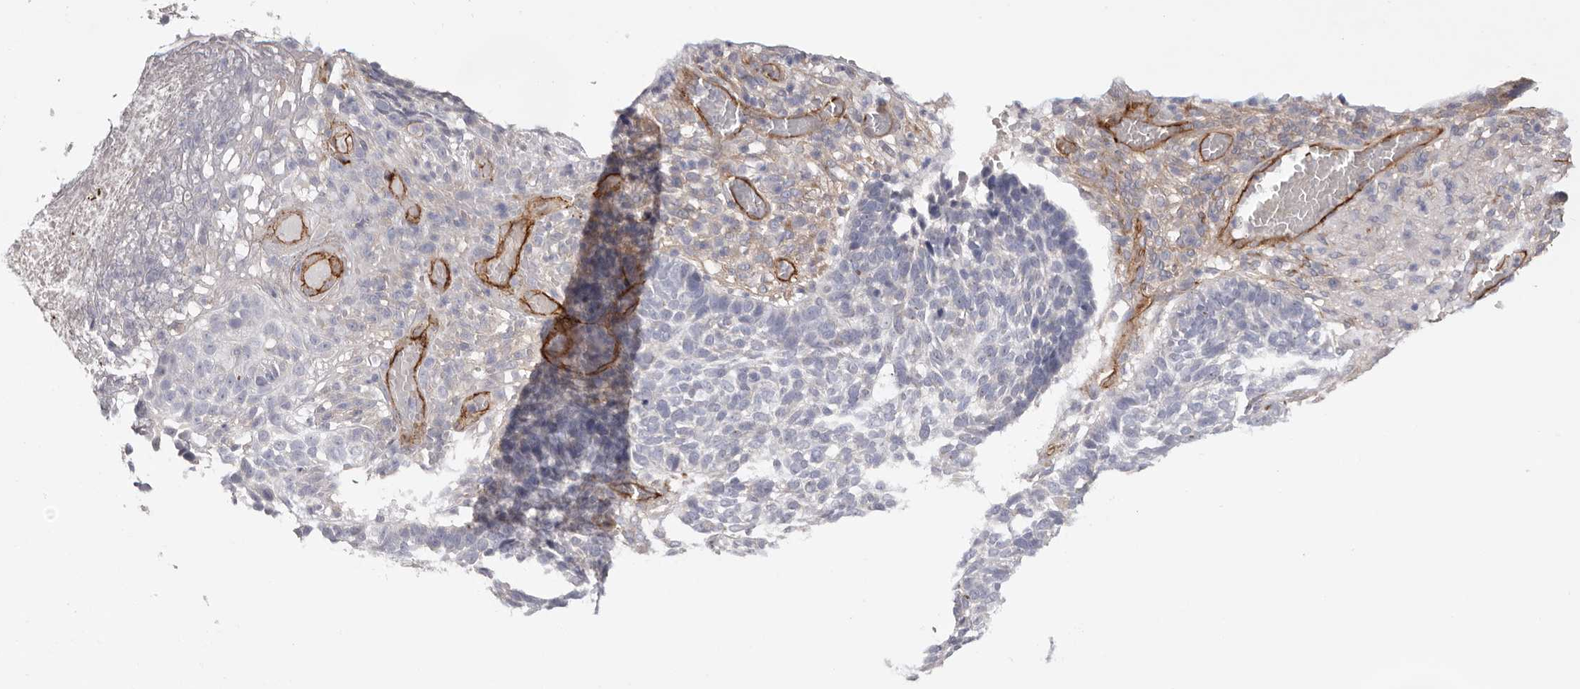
{"staining": {"intensity": "negative", "quantity": "none", "location": "none"}, "tissue": "skin cancer", "cell_type": "Tumor cells", "image_type": "cancer", "snomed": [{"axis": "morphology", "description": "Basal cell carcinoma"}, {"axis": "topography", "description": "Skin"}], "caption": "A high-resolution histopathology image shows immunohistochemistry (IHC) staining of basal cell carcinoma (skin), which reveals no significant expression in tumor cells.", "gene": "LRRC66", "patient": {"sex": "male", "age": 85}}